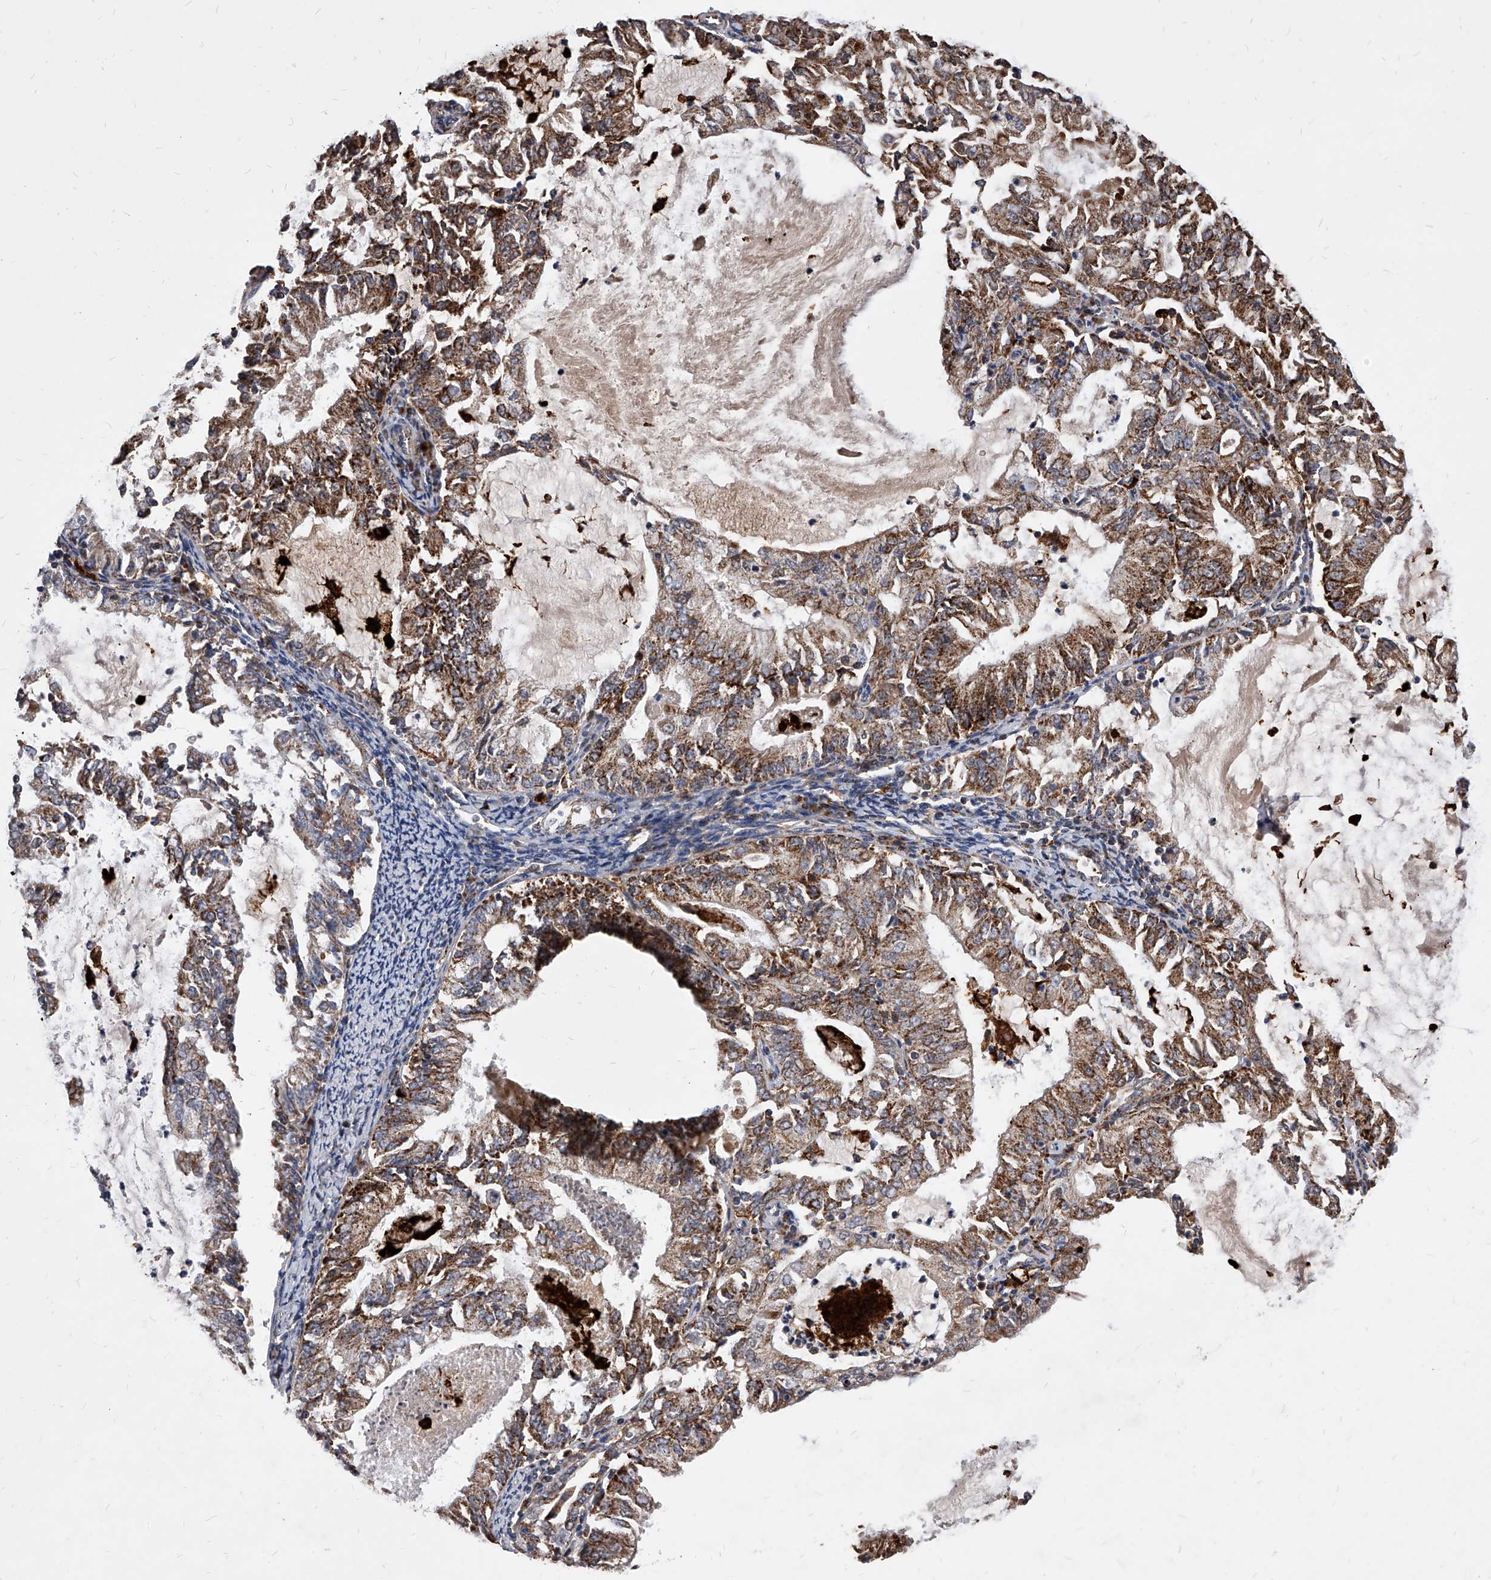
{"staining": {"intensity": "moderate", "quantity": ">75%", "location": "cytoplasmic/membranous"}, "tissue": "endometrial cancer", "cell_type": "Tumor cells", "image_type": "cancer", "snomed": [{"axis": "morphology", "description": "Adenocarcinoma, NOS"}, {"axis": "topography", "description": "Endometrium"}], "caption": "A brown stain labels moderate cytoplasmic/membranous expression of a protein in endometrial adenocarcinoma tumor cells.", "gene": "SOBP", "patient": {"sex": "female", "age": 57}}